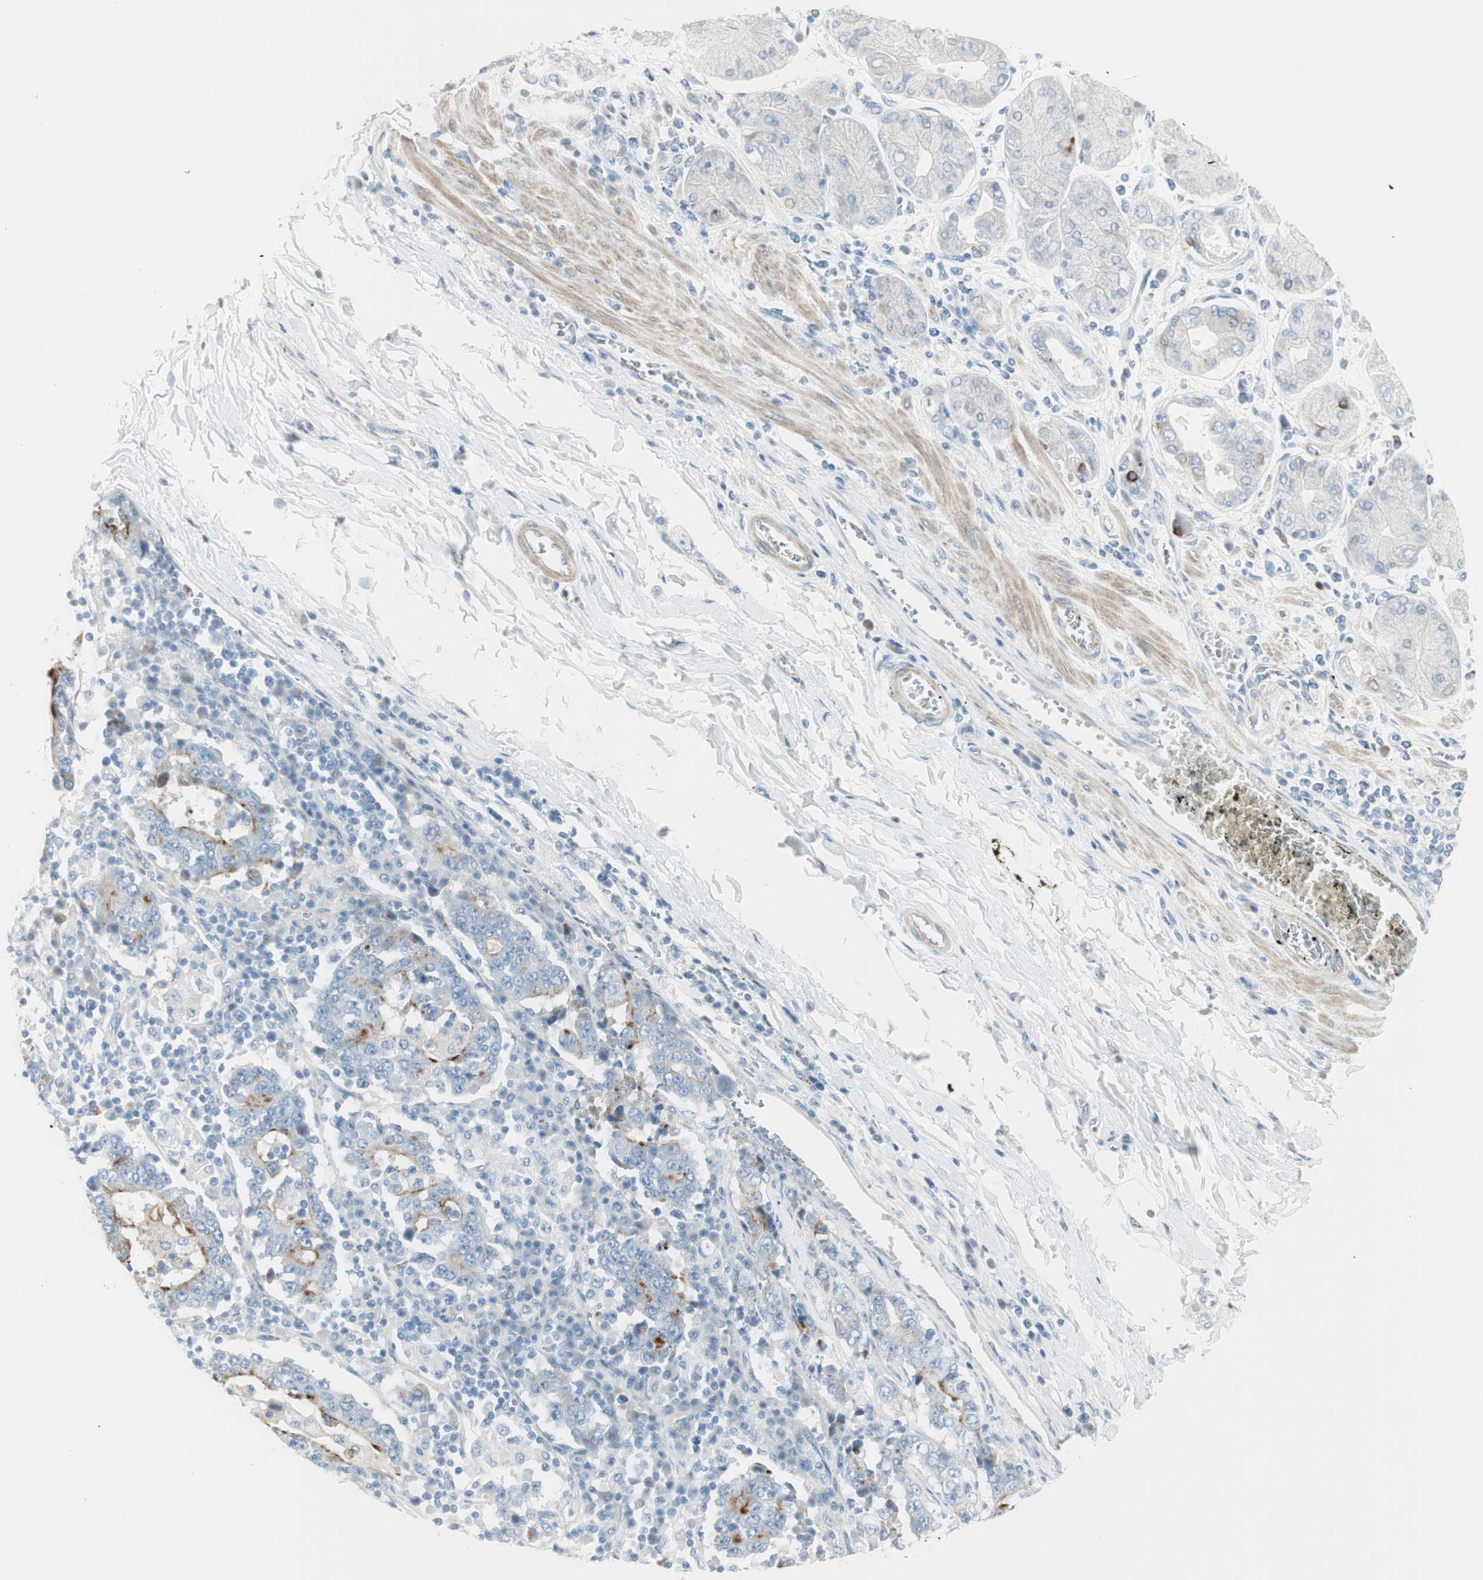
{"staining": {"intensity": "moderate", "quantity": "25%-75%", "location": "cytoplasmic/membranous"}, "tissue": "stomach cancer", "cell_type": "Tumor cells", "image_type": "cancer", "snomed": [{"axis": "morphology", "description": "Normal tissue, NOS"}, {"axis": "morphology", "description": "Adenocarcinoma, NOS"}, {"axis": "topography", "description": "Stomach, upper"}, {"axis": "topography", "description": "Stomach"}], "caption": "Immunohistochemistry micrograph of adenocarcinoma (stomach) stained for a protein (brown), which shows medium levels of moderate cytoplasmic/membranous expression in approximately 25%-75% of tumor cells.", "gene": "CDHR5", "patient": {"sex": "male", "age": 59}}